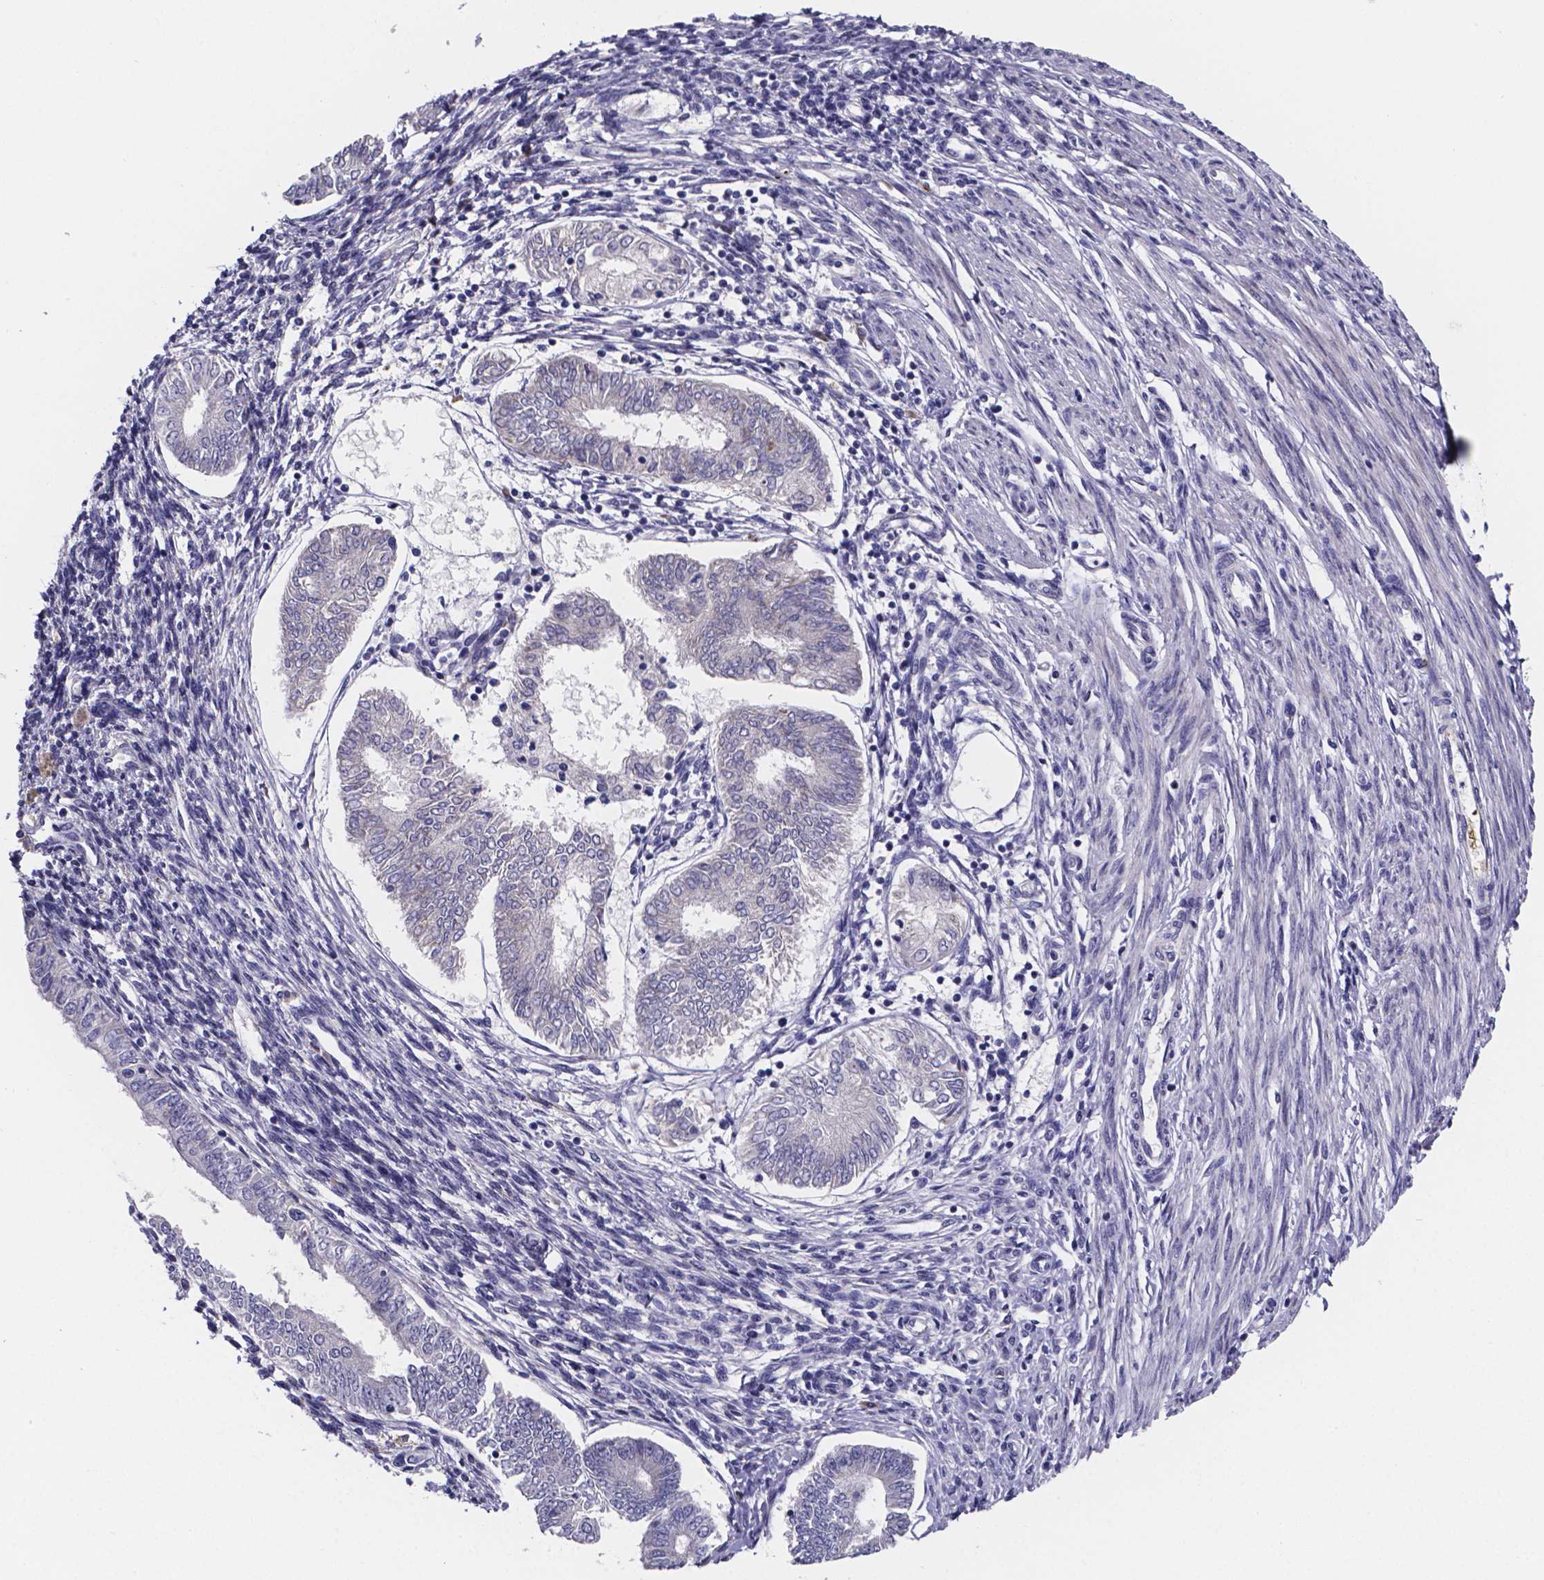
{"staining": {"intensity": "negative", "quantity": "none", "location": "none"}, "tissue": "endometrial cancer", "cell_type": "Tumor cells", "image_type": "cancer", "snomed": [{"axis": "morphology", "description": "Adenocarcinoma, NOS"}, {"axis": "topography", "description": "Endometrium"}], "caption": "An IHC micrograph of endometrial cancer is shown. There is no staining in tumor cells of endometrial cancer. (Brightfield microscopy of DAB (3,3'-diaminobenzidine) immunohistochemistry at high magnification).", "gene": "GABRA3", "patient": {"sex": "female", "age": 68}}